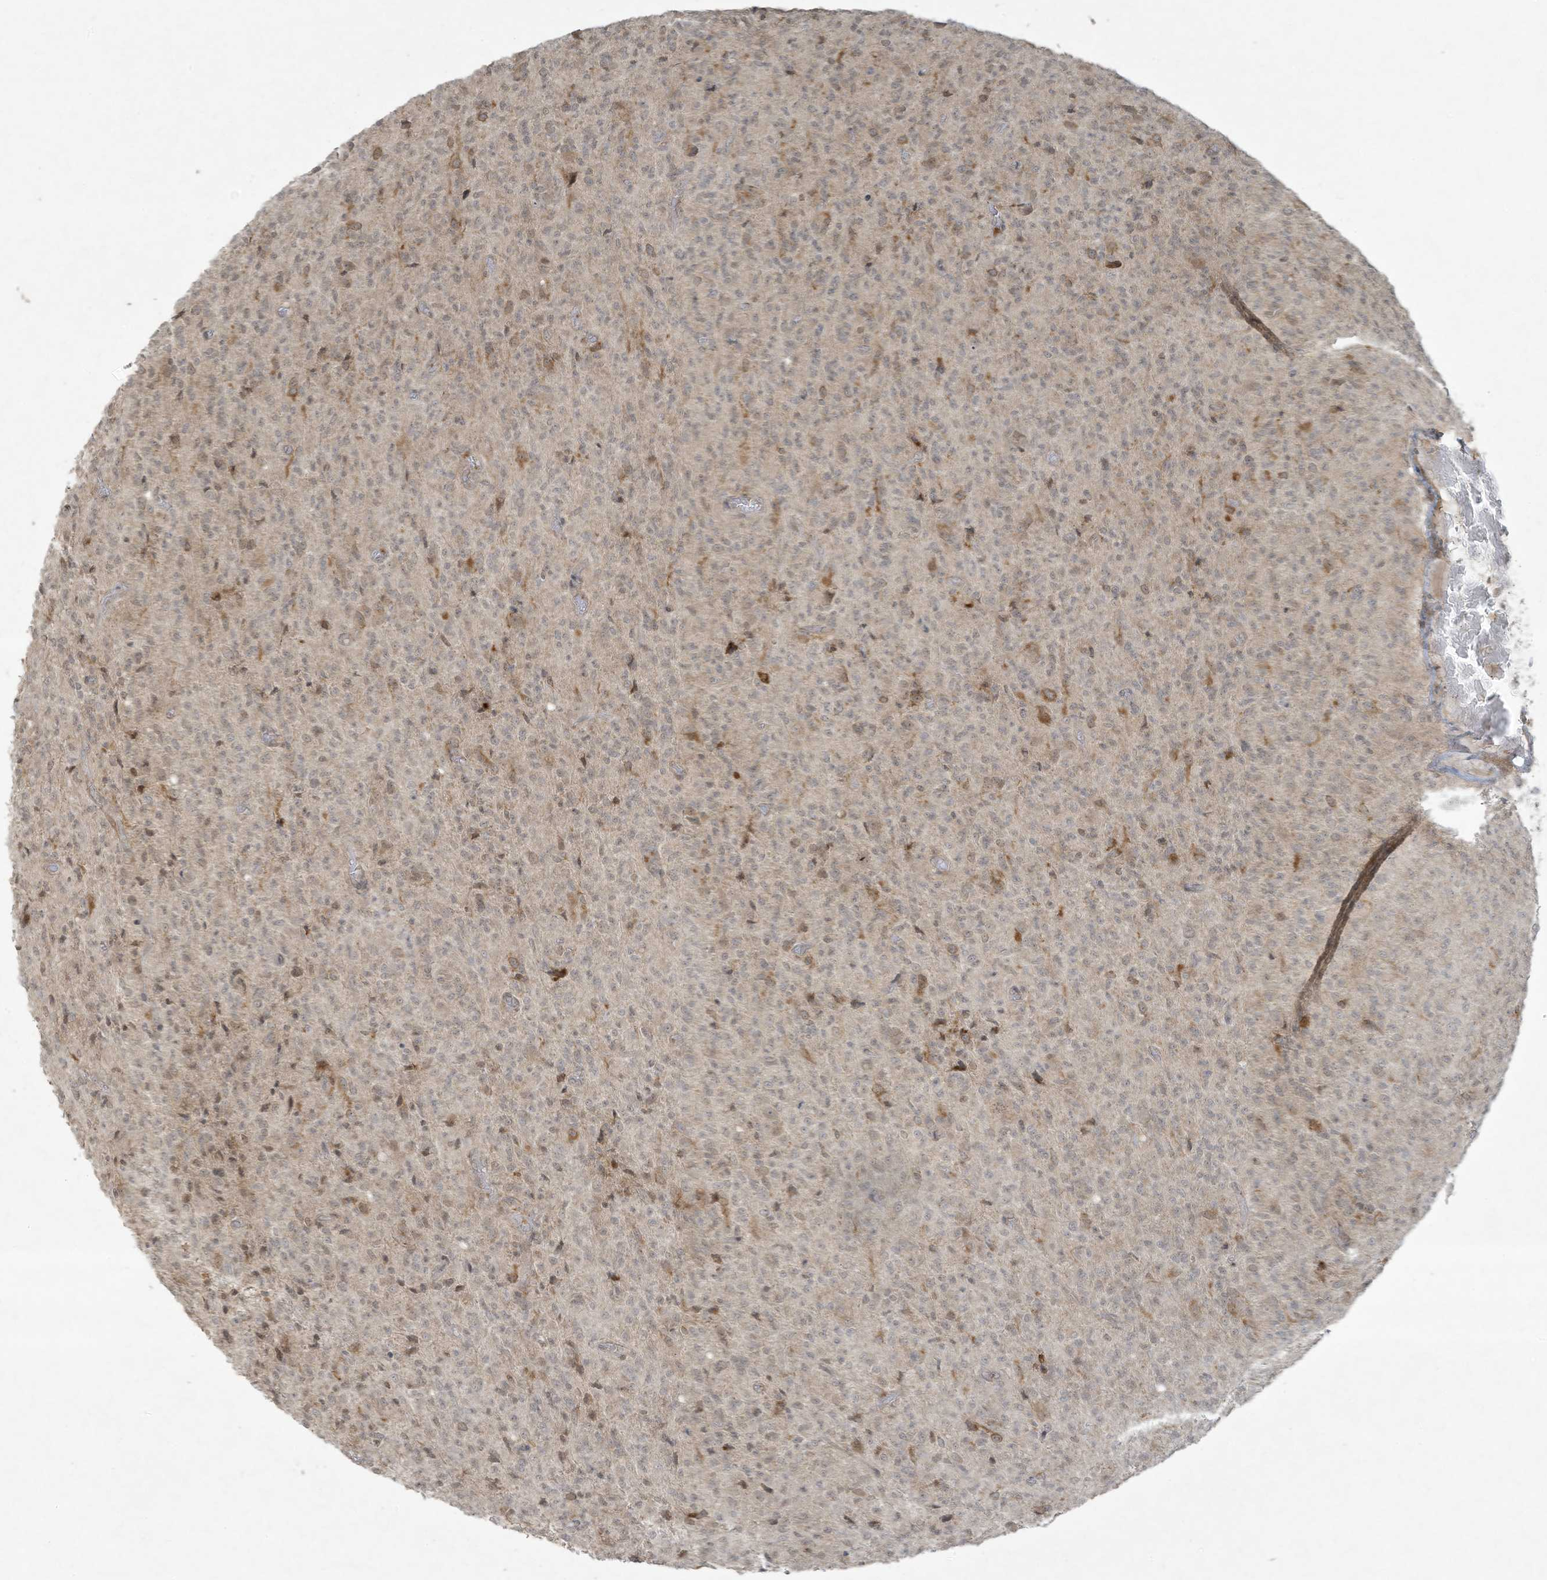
{"staining": {"intensity": "weak", "quantity": "<25%", "location": "nuclear"}, "tissue": "glioma", "cell_type": "Tumor cells", "image_type": "cancer", "snomed": [{"axis": "morphology", "description": "Glioma, malignant, High grade"}, {"axis": "topography", "description": "Brain"}], "caption": "Tumor cells show no significant protein positivity in high-grade glioma (malignant). Brightfield microscopy of immunohistochemistry stained with DAB (3,3'-diaminobenzidine) (brown) and hematoxylin (blue), captured at high magnification.", "gene": "ZNF263", "patient": {"sex": "female", "age": 57}}